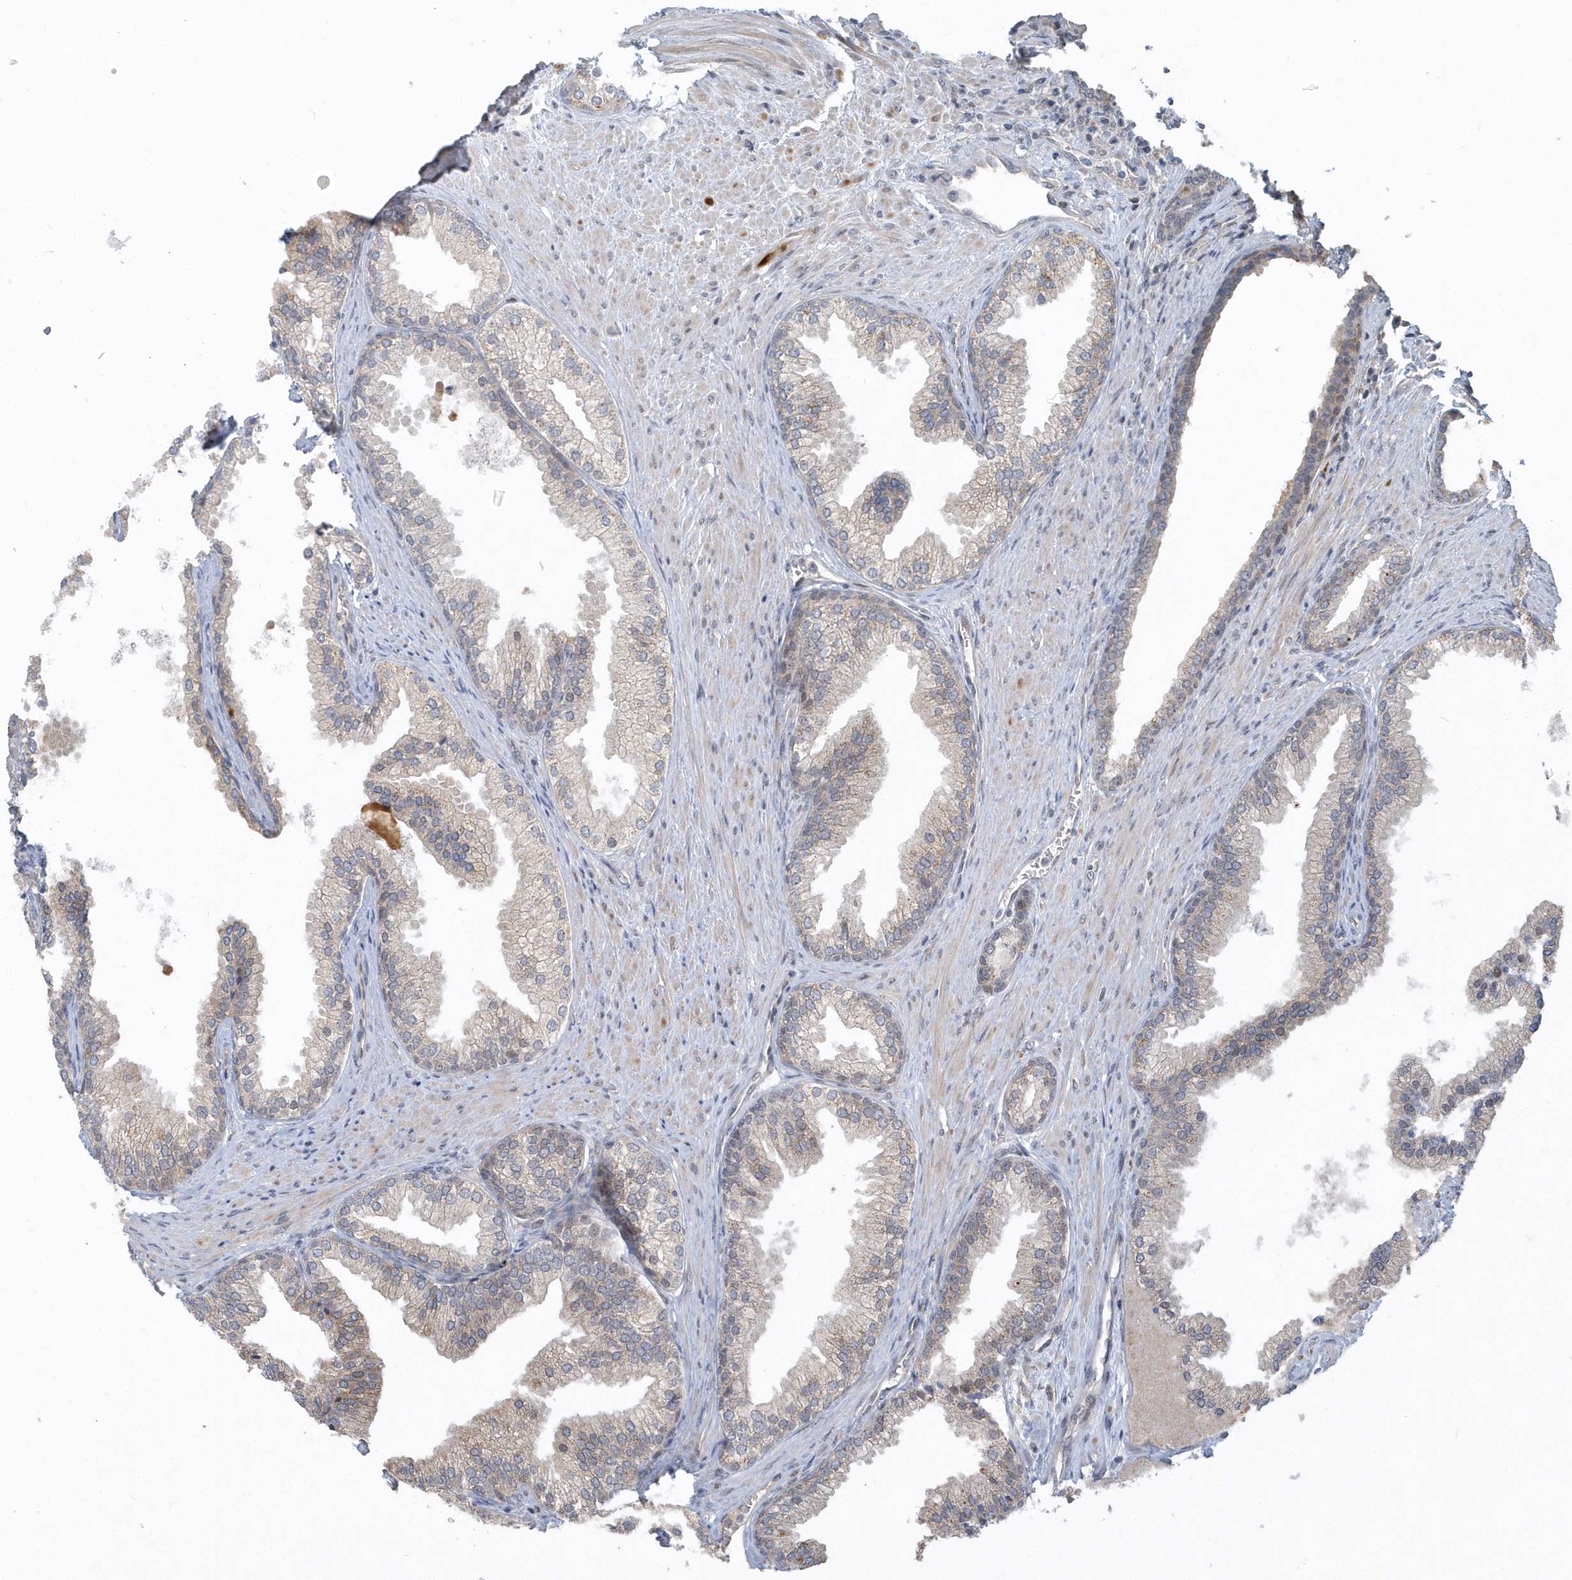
{"staining": {"intensity": "moderate", "quantity": "<25%", "location": "cytoplasmic/membranous"}, "tissue": "prostate", "cell_type": "Glandular cells", "image_type": "normal", "snomed": [{"axis": "morphology", "description": "Normal tissue, NOS"}, {"axis": "topography", "description": "Prostate"}], "caption": "Immunohistochemical staining of normal human prostate shows moderate cytoplasmic/membranous protein staining in approximately <25% of glandular cells. Using DAB (3,3'-diaminobenzidine) (brown) and hematoxylin (blue) stains, captured at high magnification using brightfield microscopy.", "gene": "TRAIP", "patient": {"sex": "male", "age": 76}}